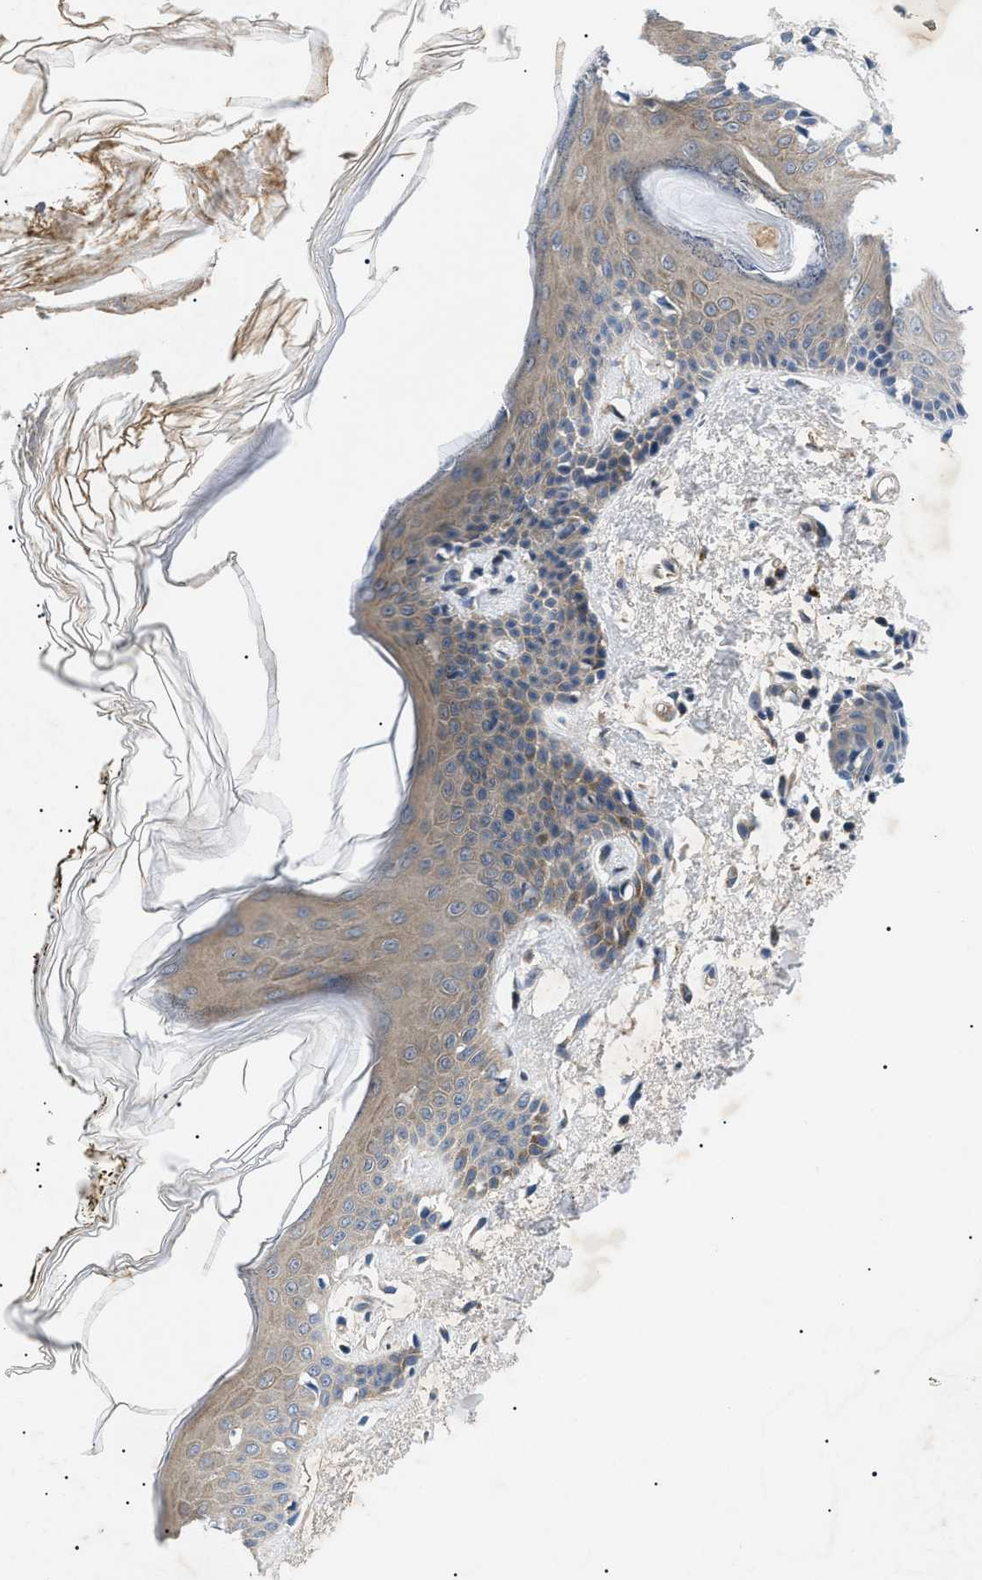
{"staining": {"intensity": "negative", "quantity": "none", "location": "none"}, "tissue": "skin", "cell_type": "Fibroblasts", "image_type": "normal", "snomed": [{"axis": "morphology", "description": "Normal tissue, NOS"}, {"axis": "topography", "description": "Skin"}], "caption": "Protein analysis of benign skin demonstrates no significant staining in fibroblasts.", "gene": "RIPK1", "patient": {"sex": "male", "age": 53}}